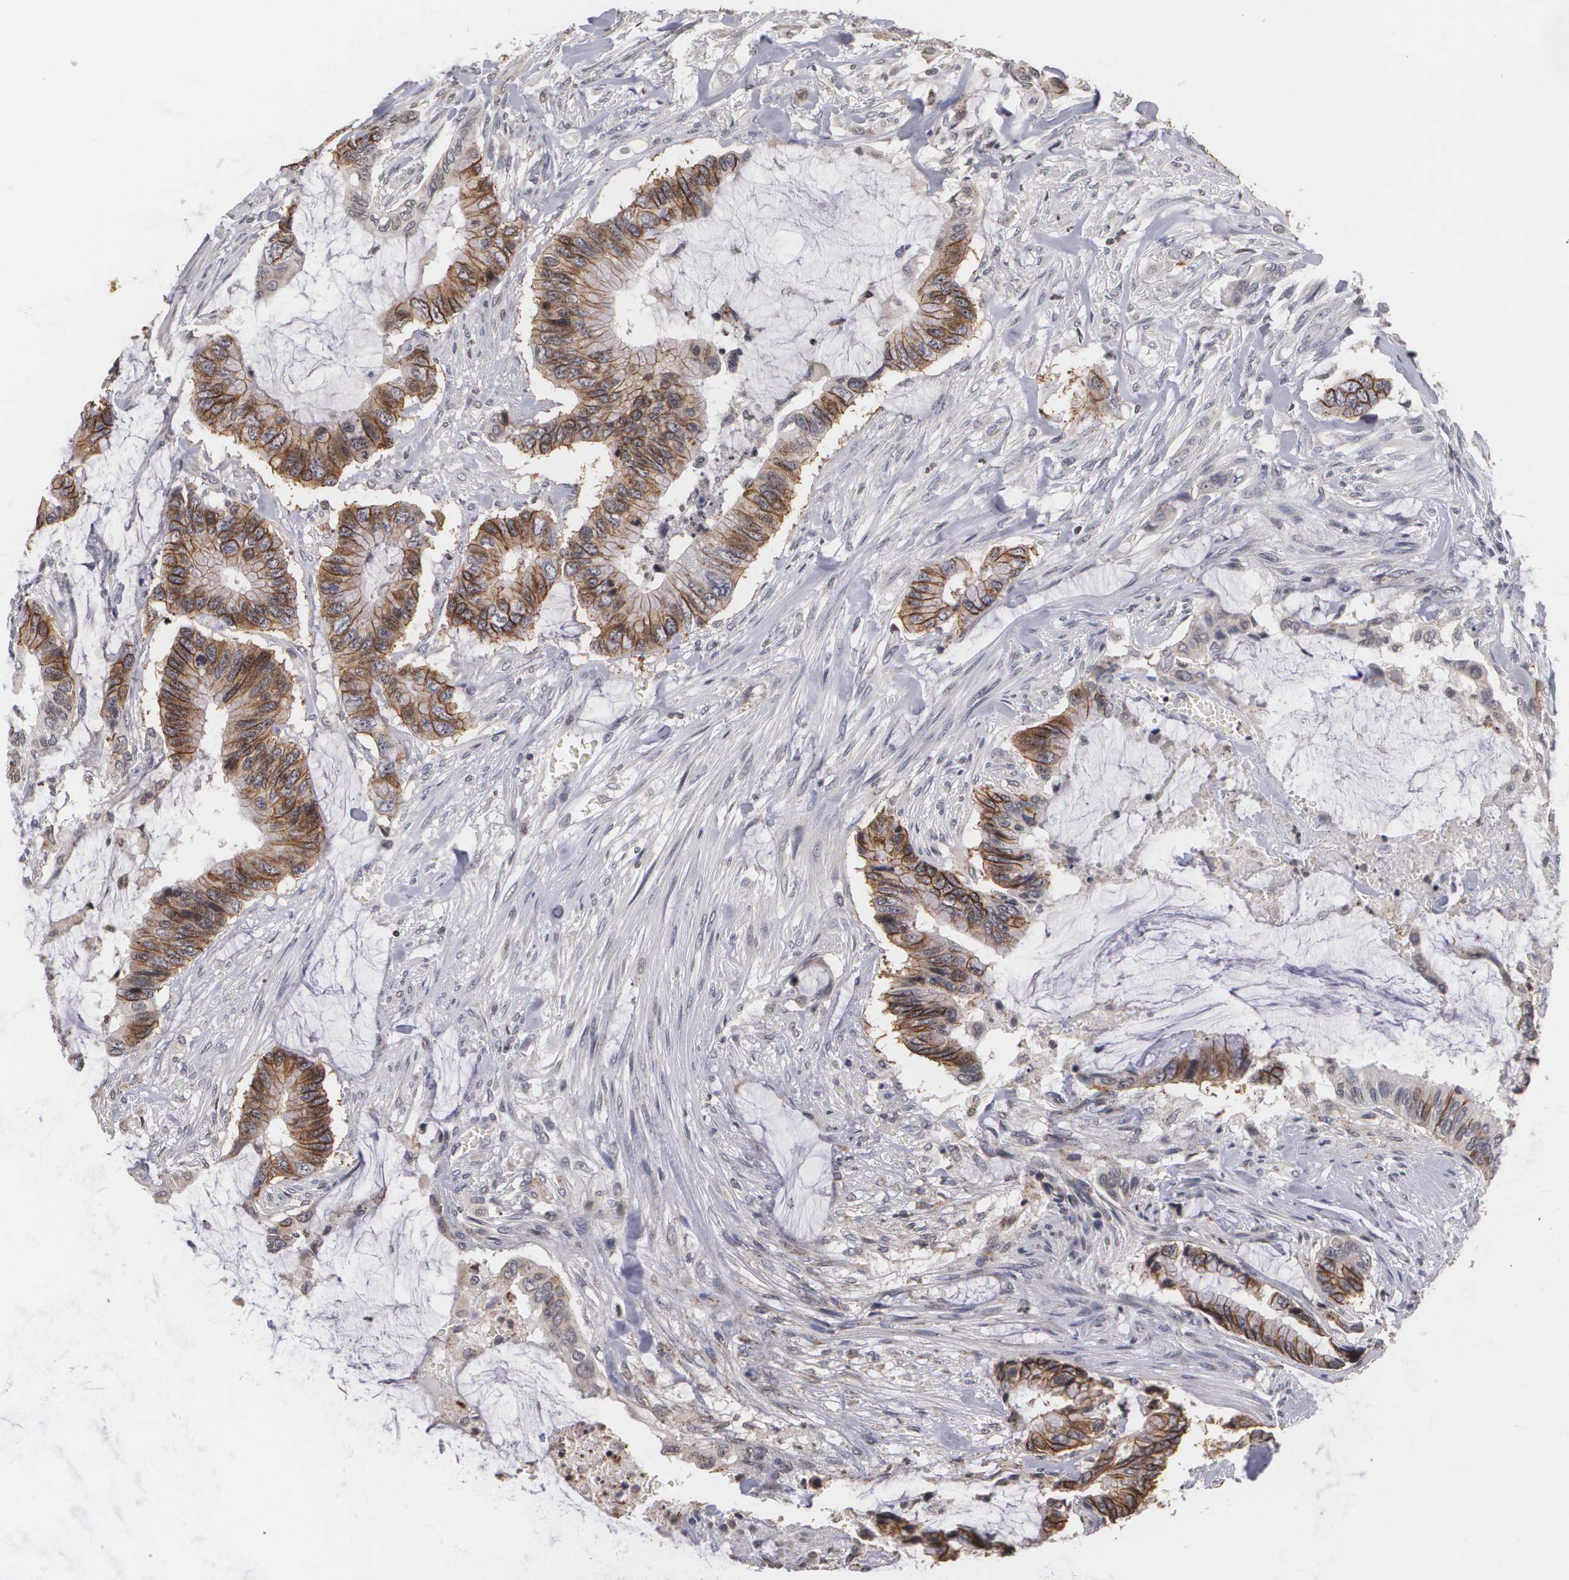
{"staining": {"intensity": "moderate", "quantity": "25%-75%", "location": "cytoplasmic/membranous"}, "tissue": "colorectal cancer", "cell_type": "Tumor cells", "image_type": "cancer", "snomed": [{"axis": "morphology", "description": "Adenocarcinoma, NOS"}, {"axis": "topography", "description": "Rectum"}], "caption": "IHC staining of colorectal adenocarcinoma, which displays medium levels of moderate cytoplasmic/membranous positivity in about 25%-75% of tumor cells indicating moderate cytoplasmic/membranous protein positivity. The staining was performed using DAB (3,3'-diaminobenzidine) (brown) for protein detection and nuclei were counterstained in hematoxylin (blue).", "gene": "THRB", "patient": {"sex": "female", "age": 59}}